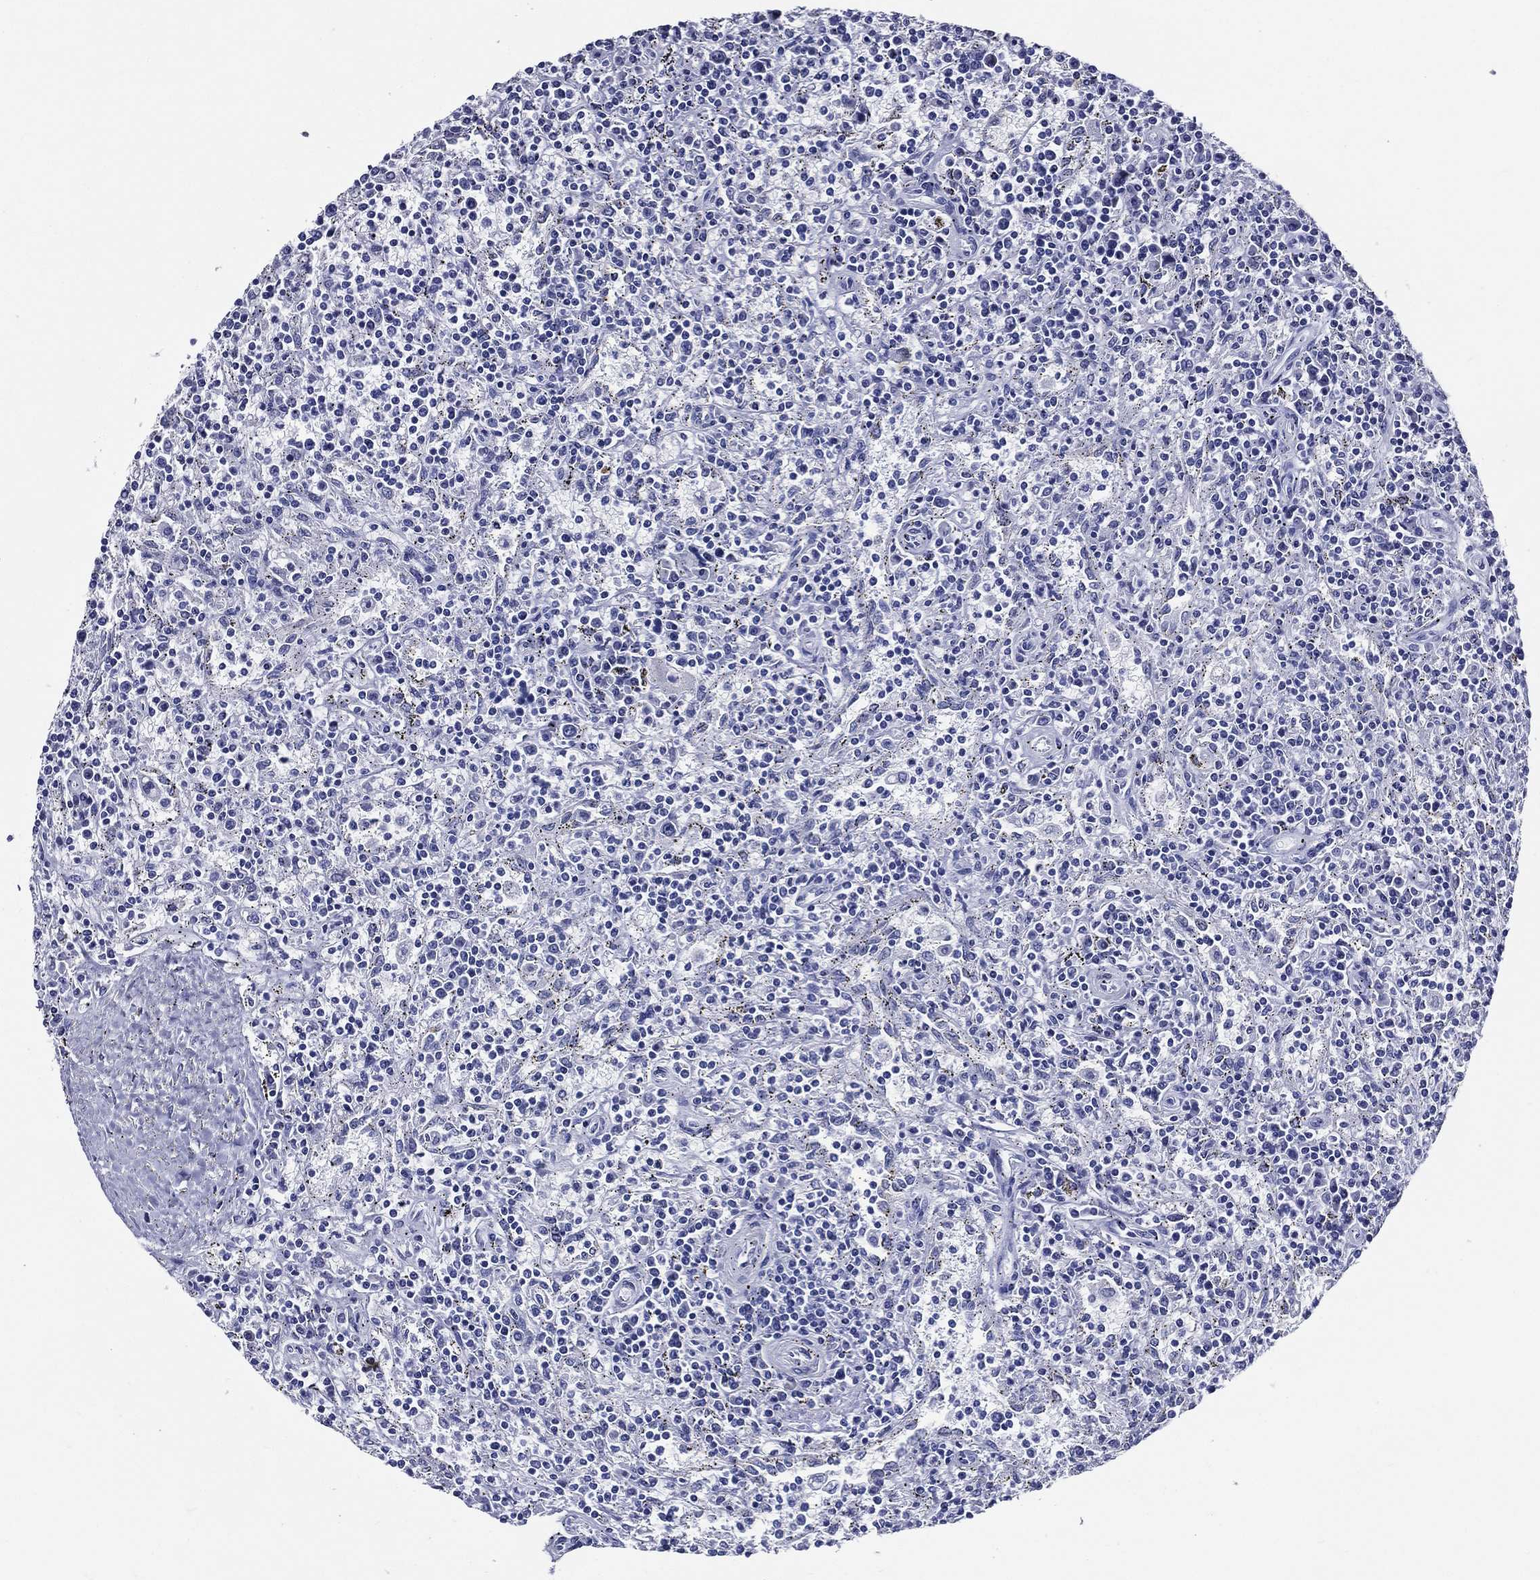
{"staining": {"intensity": "negative", "quantity": "none", "location": "none"}, "tissue": "lymphoma", "cell_type": "Tumor cells", "image_type": "cancer", "snomed": [{"axis": "morphology", "description": "Malignant lymphoma, non-Hodgkin's type, Low grade"}, {"axis": "topography", "description": "Spleen"}], "caption": "Image shows no significant protein expression in tumor cells of malignant lymphoma, non-Hodgkin's type (low-grade).", "gene": "ACE2", "patient": {"sex": "male", "age": 62}}